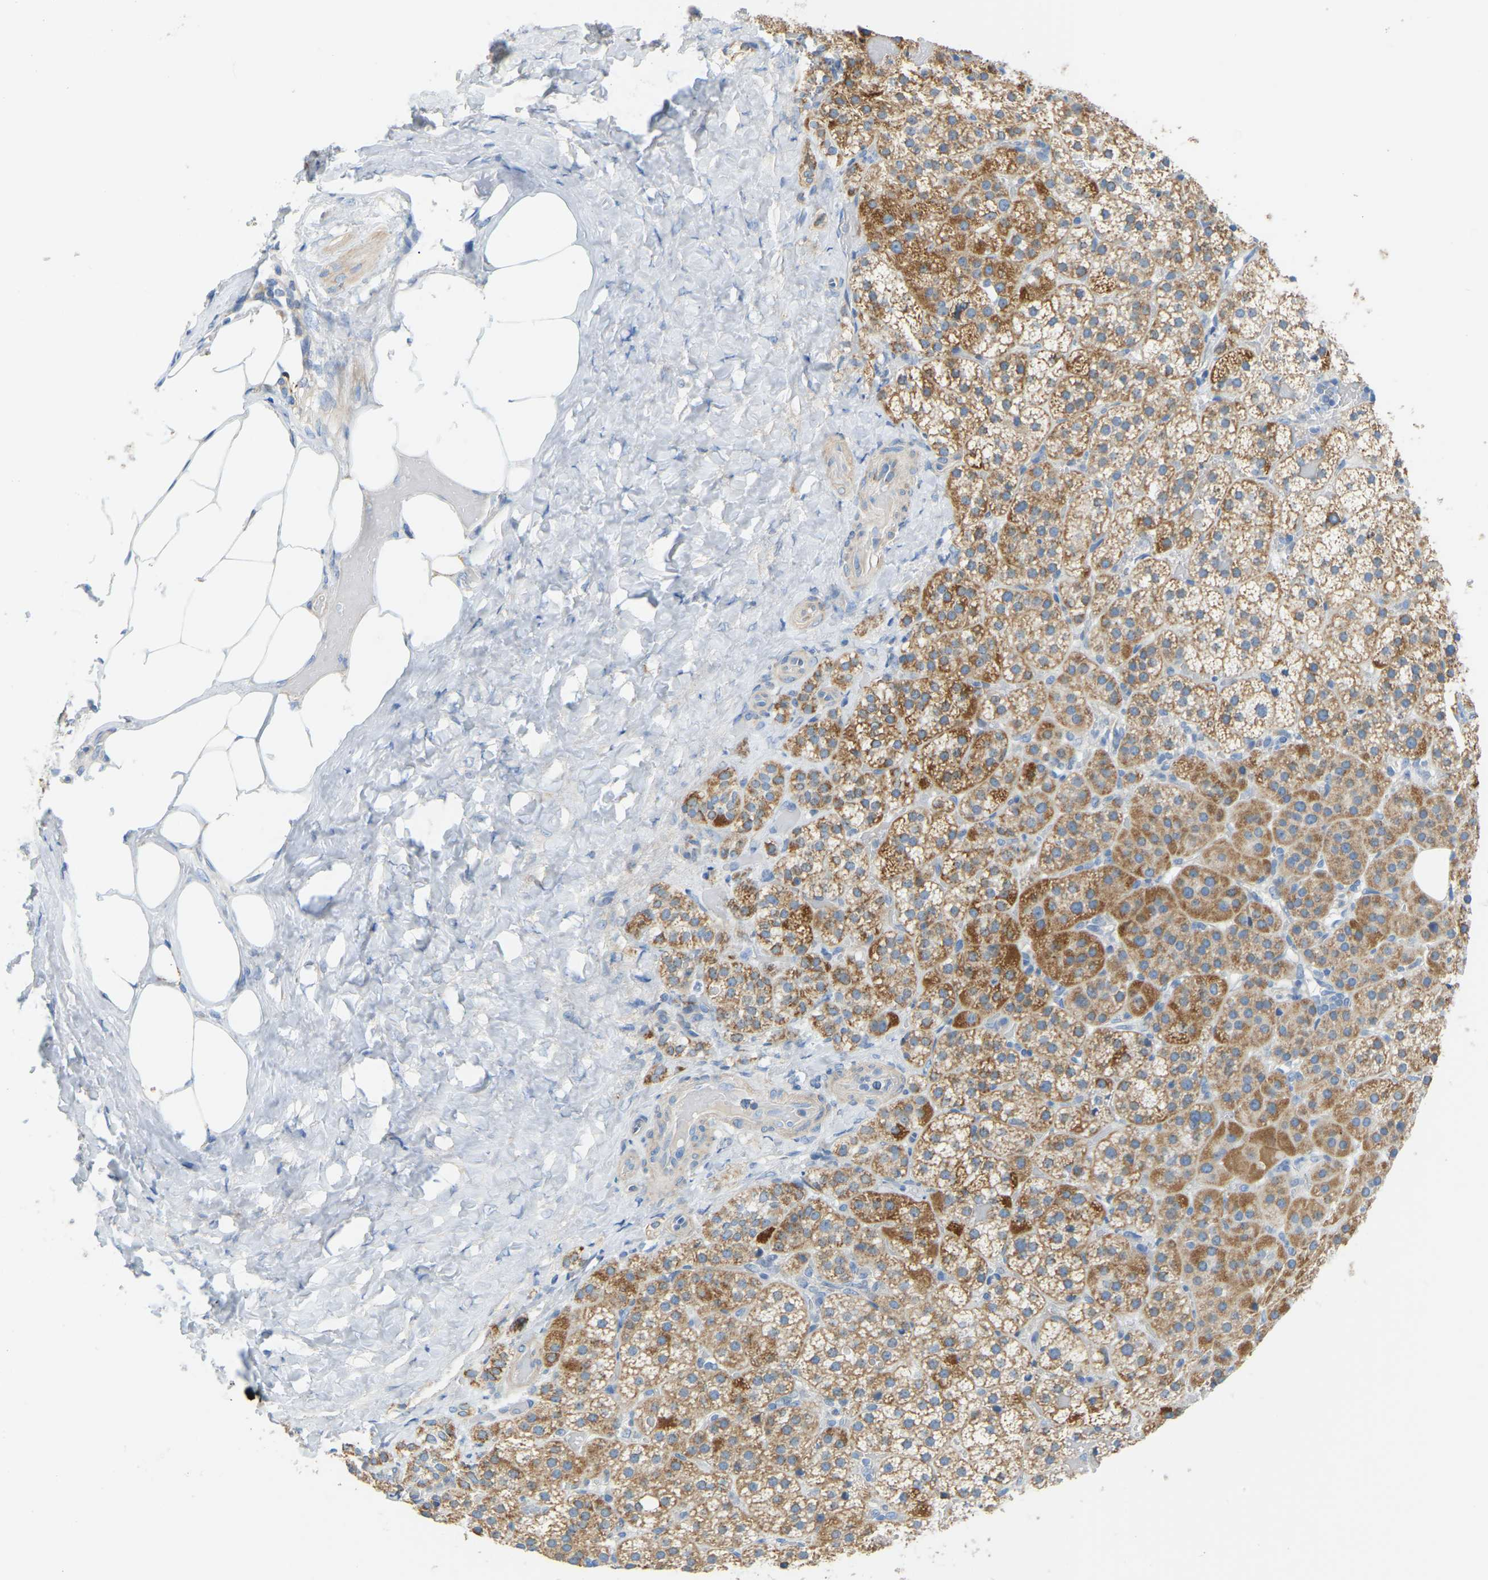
{"staining": {"intensity": "moderate", "quantity": ">75%", "location": "cytoplasmic/membranous"}, "tissue": "adrenal gland", "cell_type": "Glandular cells", "image_type": "normal", "snomed": [{"axis": "morphology", "description": "Normal tissue, NOS"}, {"axis": "topography", "description": "Adrenal gland"}], "caption": "Immunohistochemical staining of normal human adrenal gland reveals medium levels of moderate cytoplasmic/membranous expression in approximately >75% of glandular cells. (DAB IHC with brightfield microscopy, high magnification).", "gene": "GDA", "patient": {"sex": "female", "age": 59}}